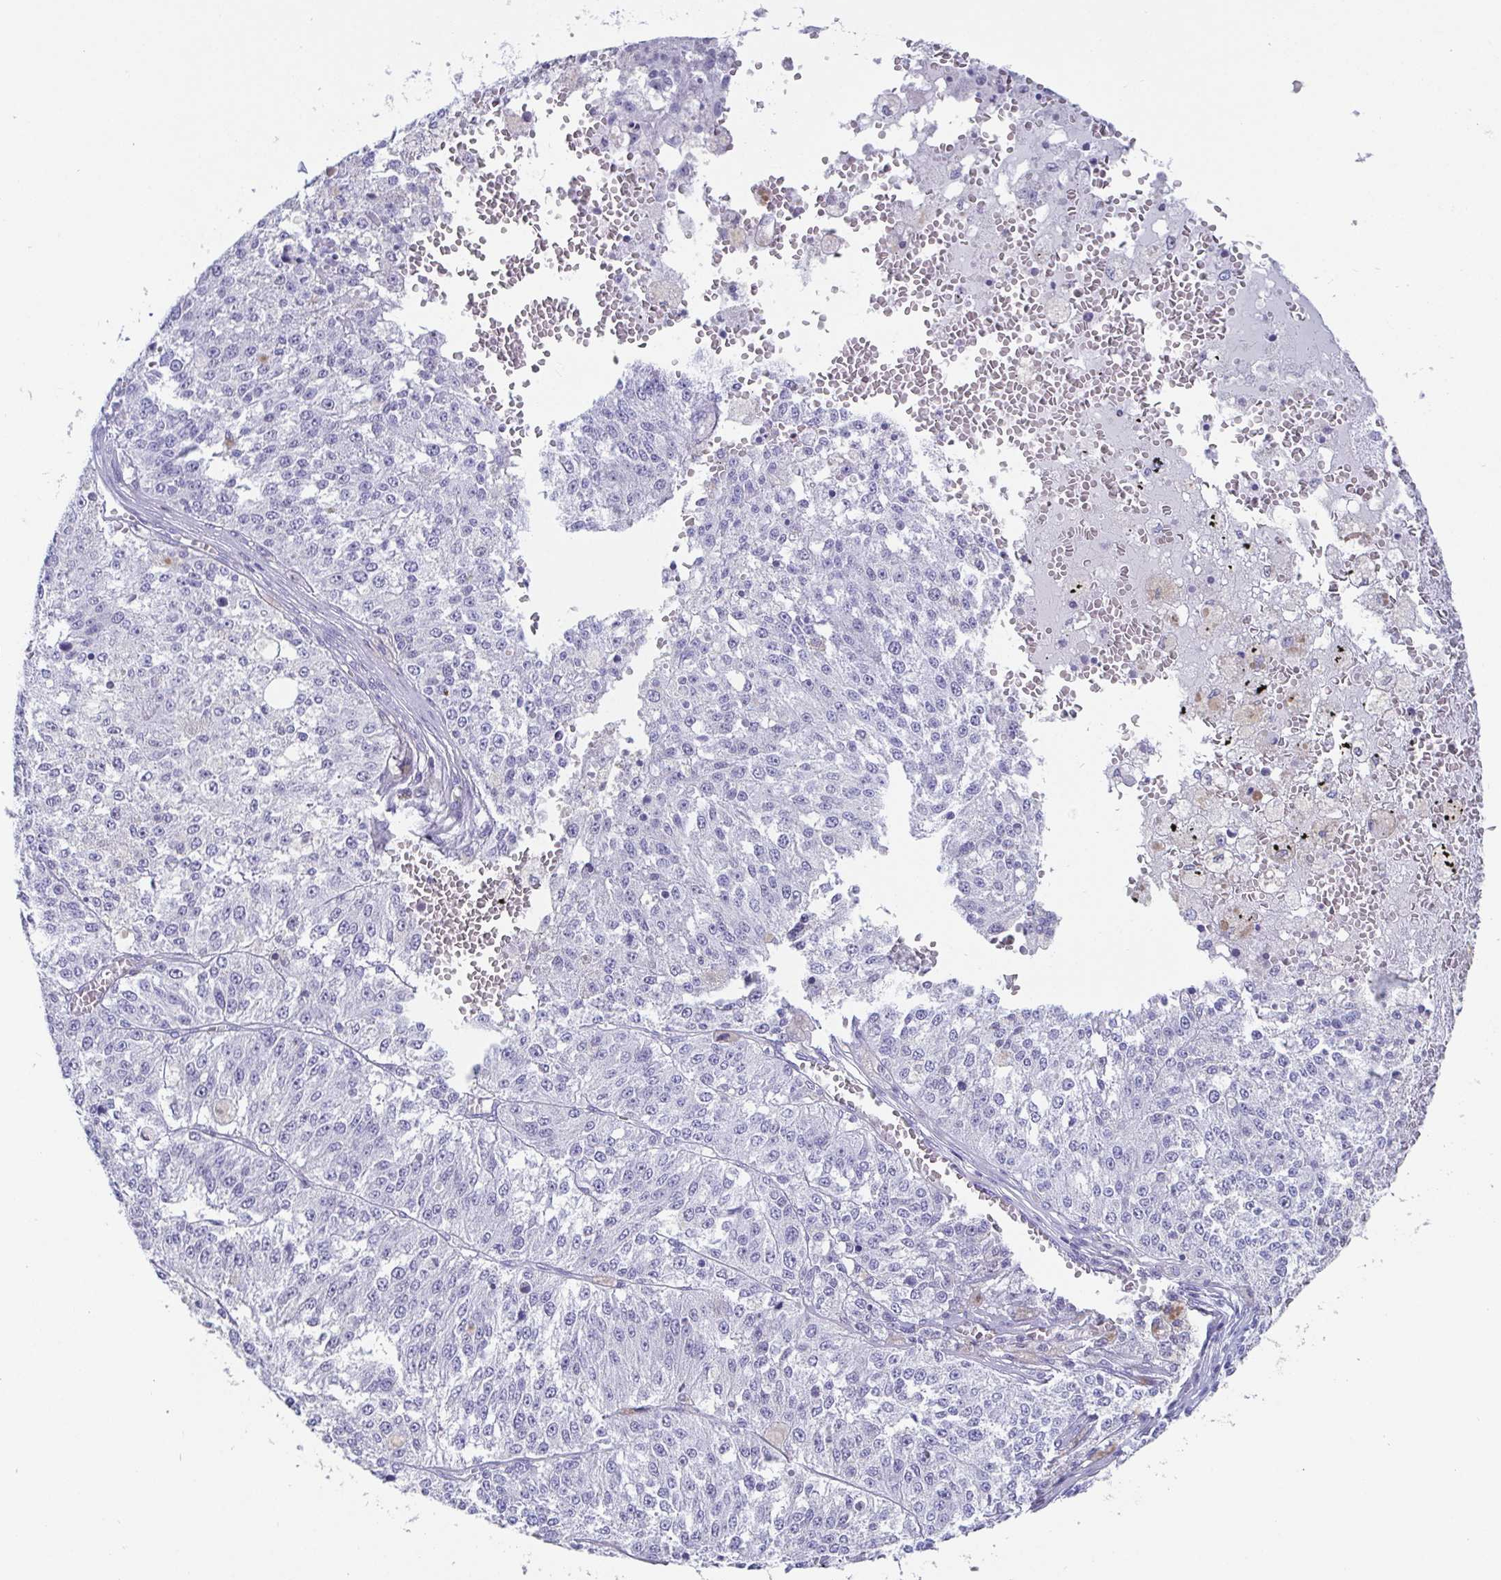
{"staining": {"intensity": "negative", "quantity": "none", "location": "none"}, "tissue": "melanoma", "cell_type": "Tumor cells", "image_type": "cancer", "snomed": [{"axis": "morphology", "description": "Malignant melanoma, Metastatic site"}, {"axis": "topography", "description": "Lymph node"}], "caption": "The photomicrograph displays no staining of tumor cells in melanoma.", "gene": "SCGN", "patient": {"sex": "female", "age": 64}}